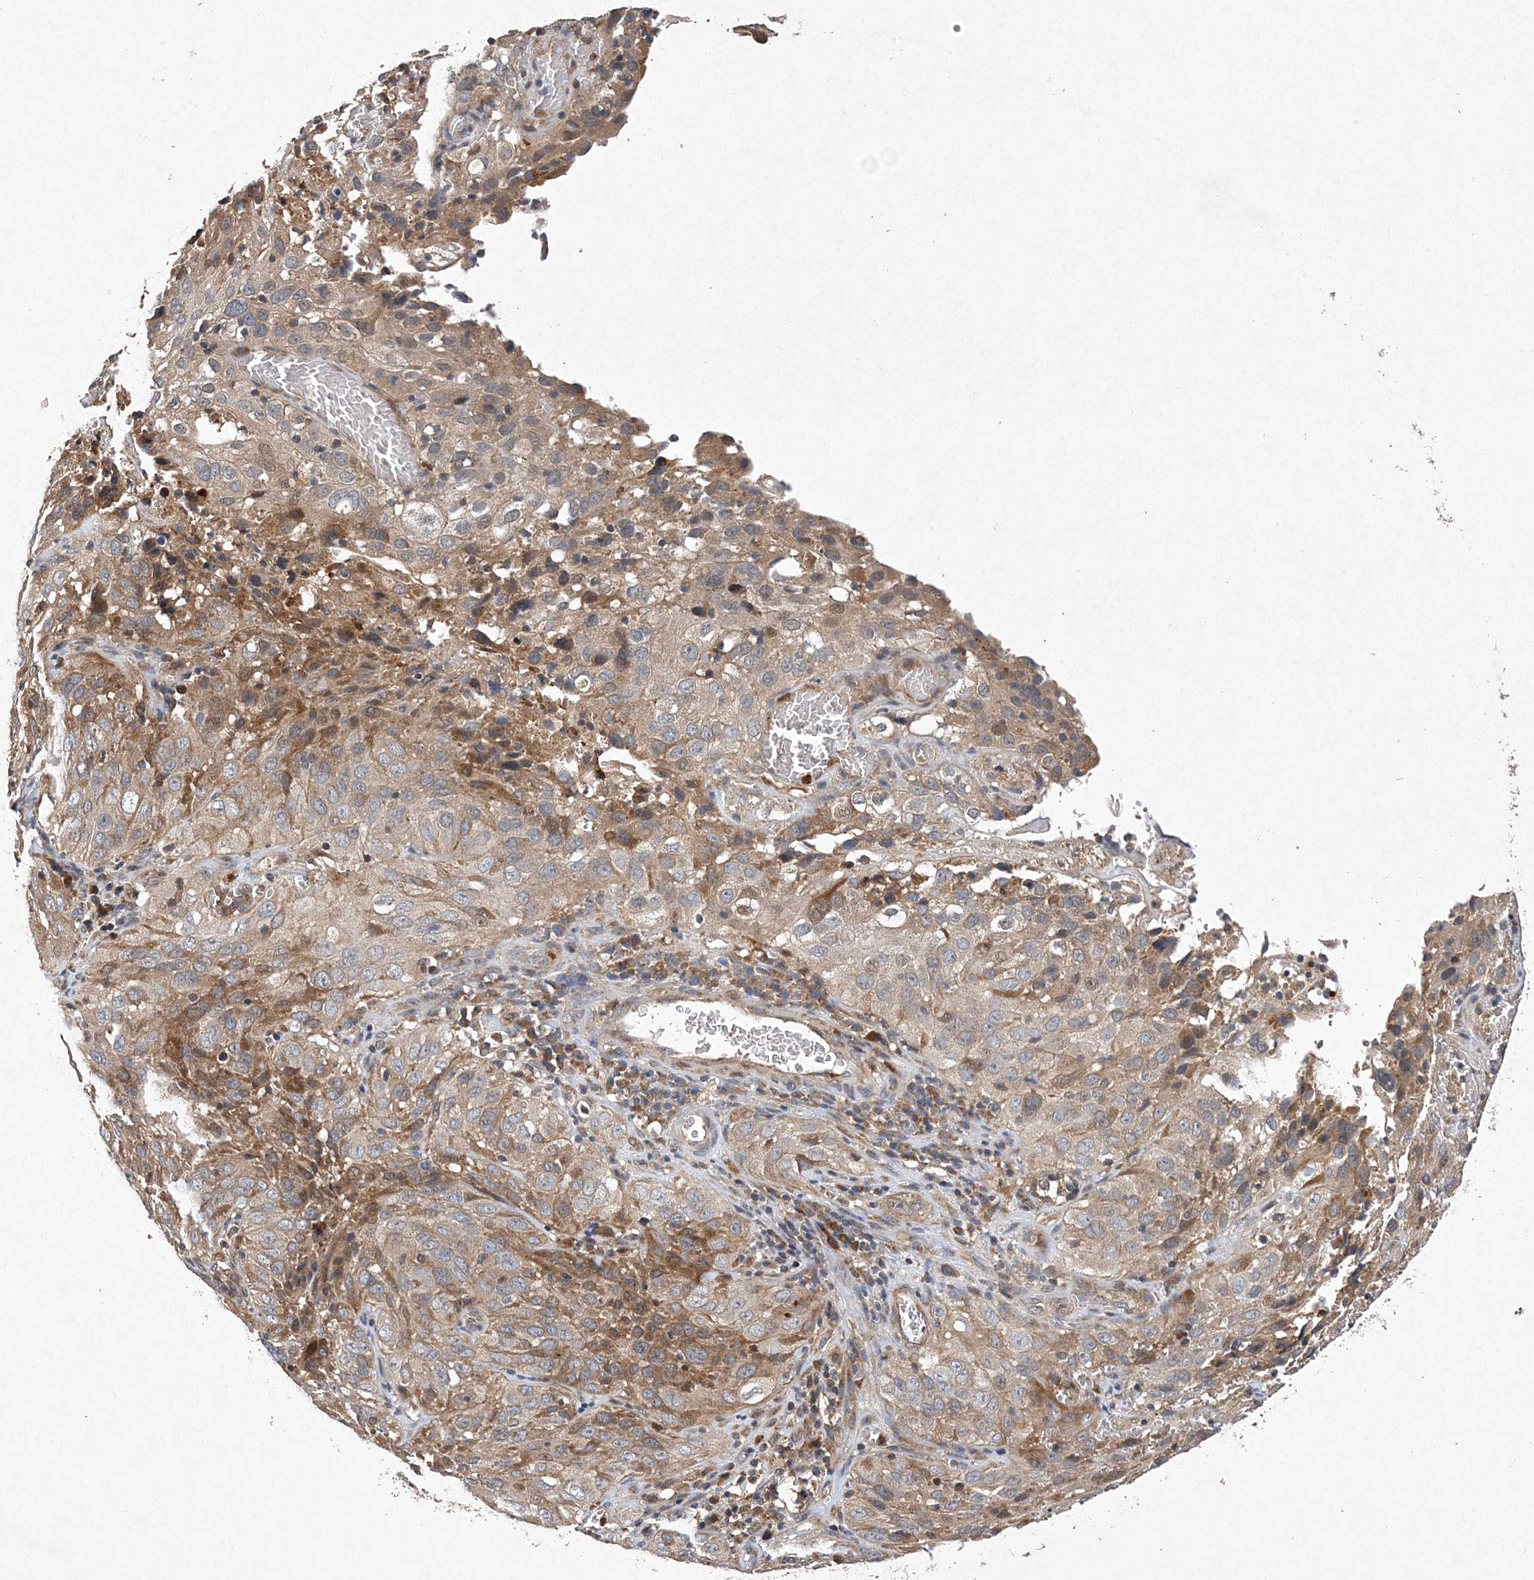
{"staining": {"intensity": "moderate", "quantity": ">75%", "location": "cytoplasmic/membranous"}, "tissue": "cervical cancer", "cell_type": "Tumor cells", "image_type": "cancer", "snomed": [{"axis": "morphology", "description": "Squamous cell carcinoma, NOS"}, {"axis": "topography", "description": "Cervix"}], "caption": "A medium amount of moderate cytoplasmic/membranous positivity is seen in approximately >75% of tumor cells in cervical cancer tissue.", "gene": "PROSER1", "patient": {"sex": "female", "age": 32}}